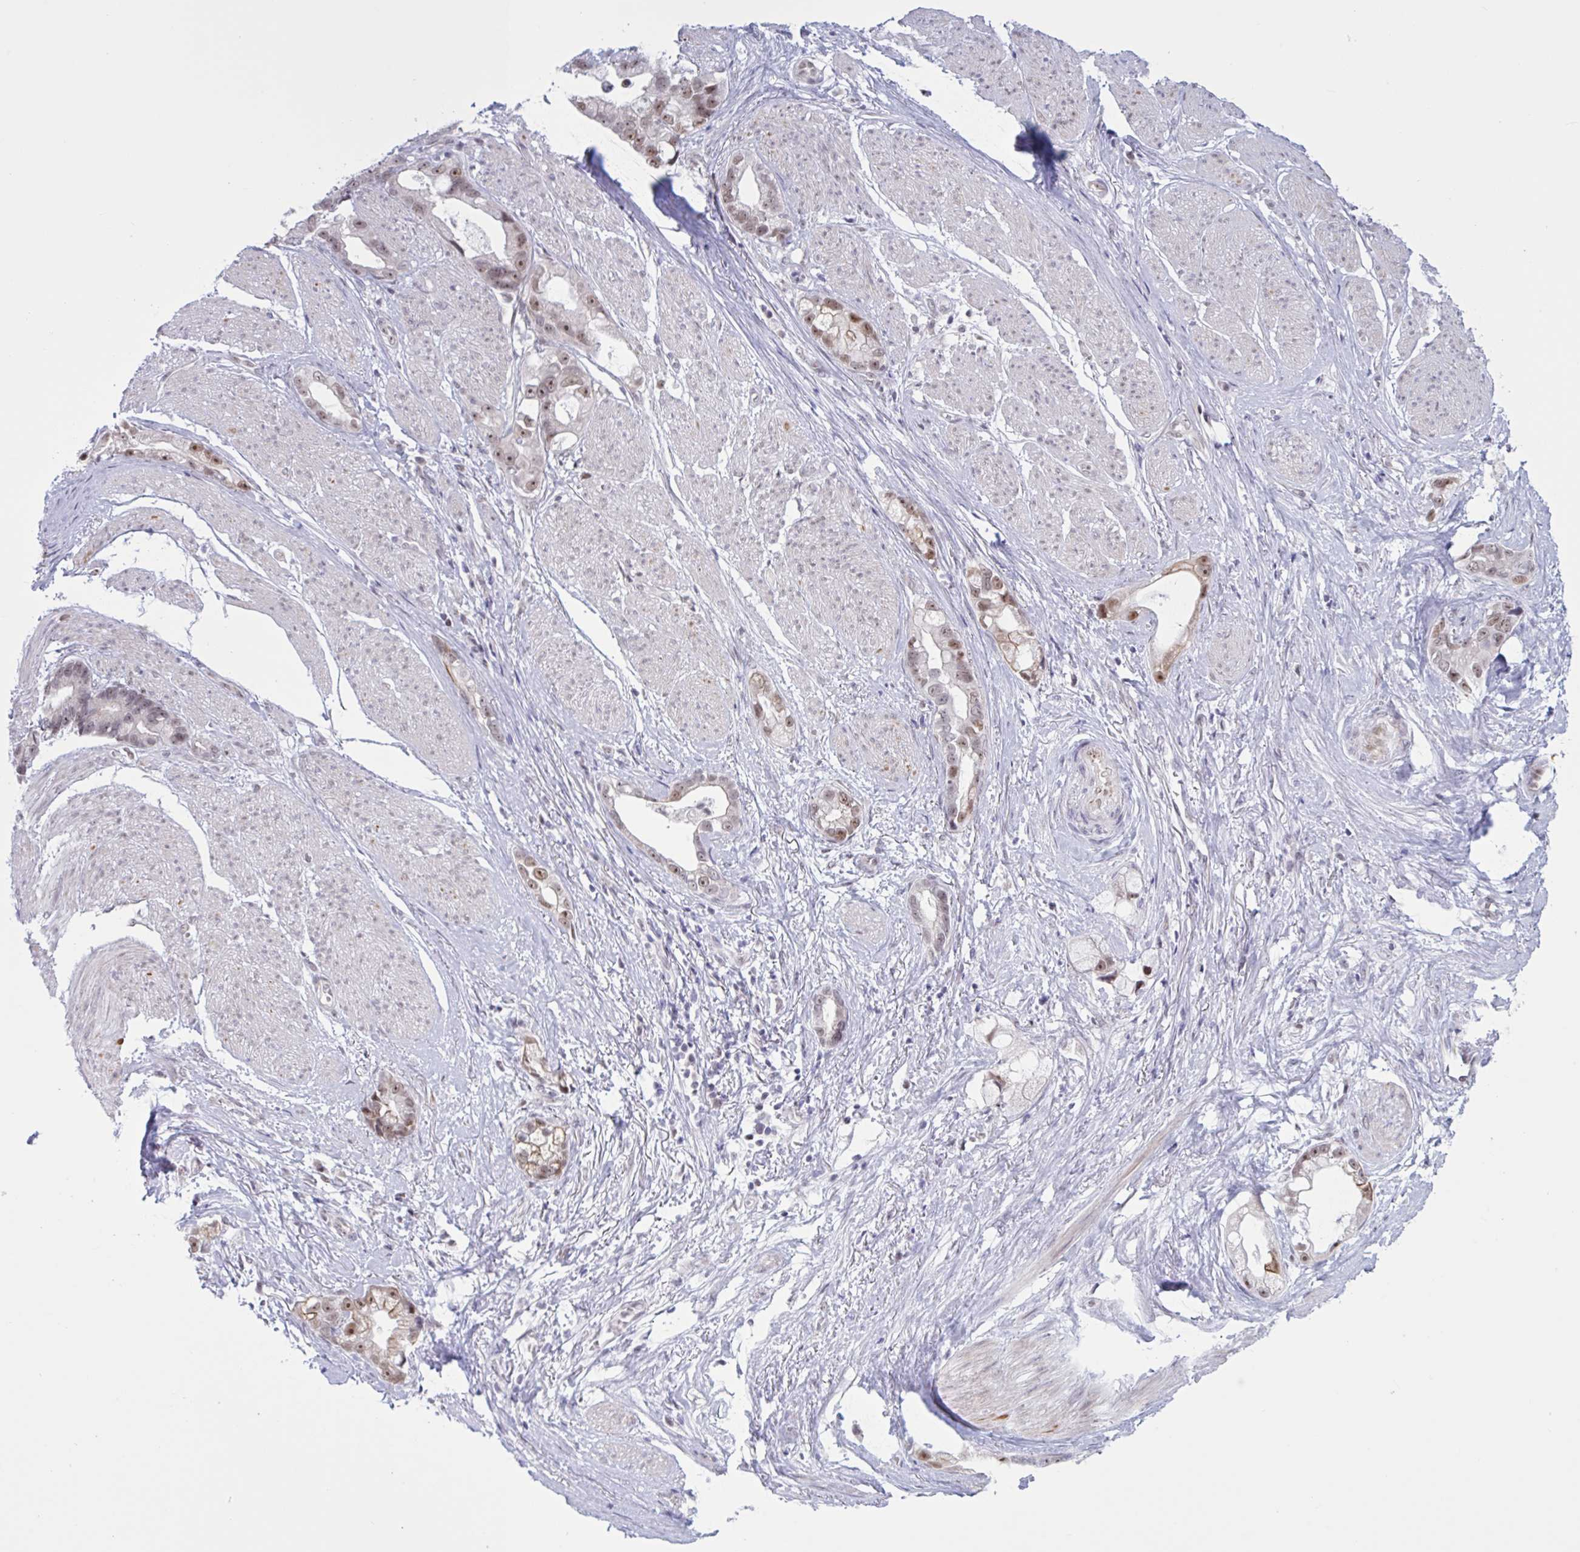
{"staining": {"intensity": "moderate", "quantity": "25%-75%", "location": "nuclear"}, "tissue": "stomach cancer", "cell_type": "Tumor cells", "image_type": "cancer", "snomed": [{"axis": "morphology", "description": "Adenocarcinoma, NOS"}, {"axis": "topography", "description": "Stomach"}], "caption": "This is an image of IHC staining of stomach cancer (adenocarcinoma), which shows moderate staining in the nuclear of tumor cells.", "gene": "PRMT6", "patient": {"sex": "male", "age": 55}}